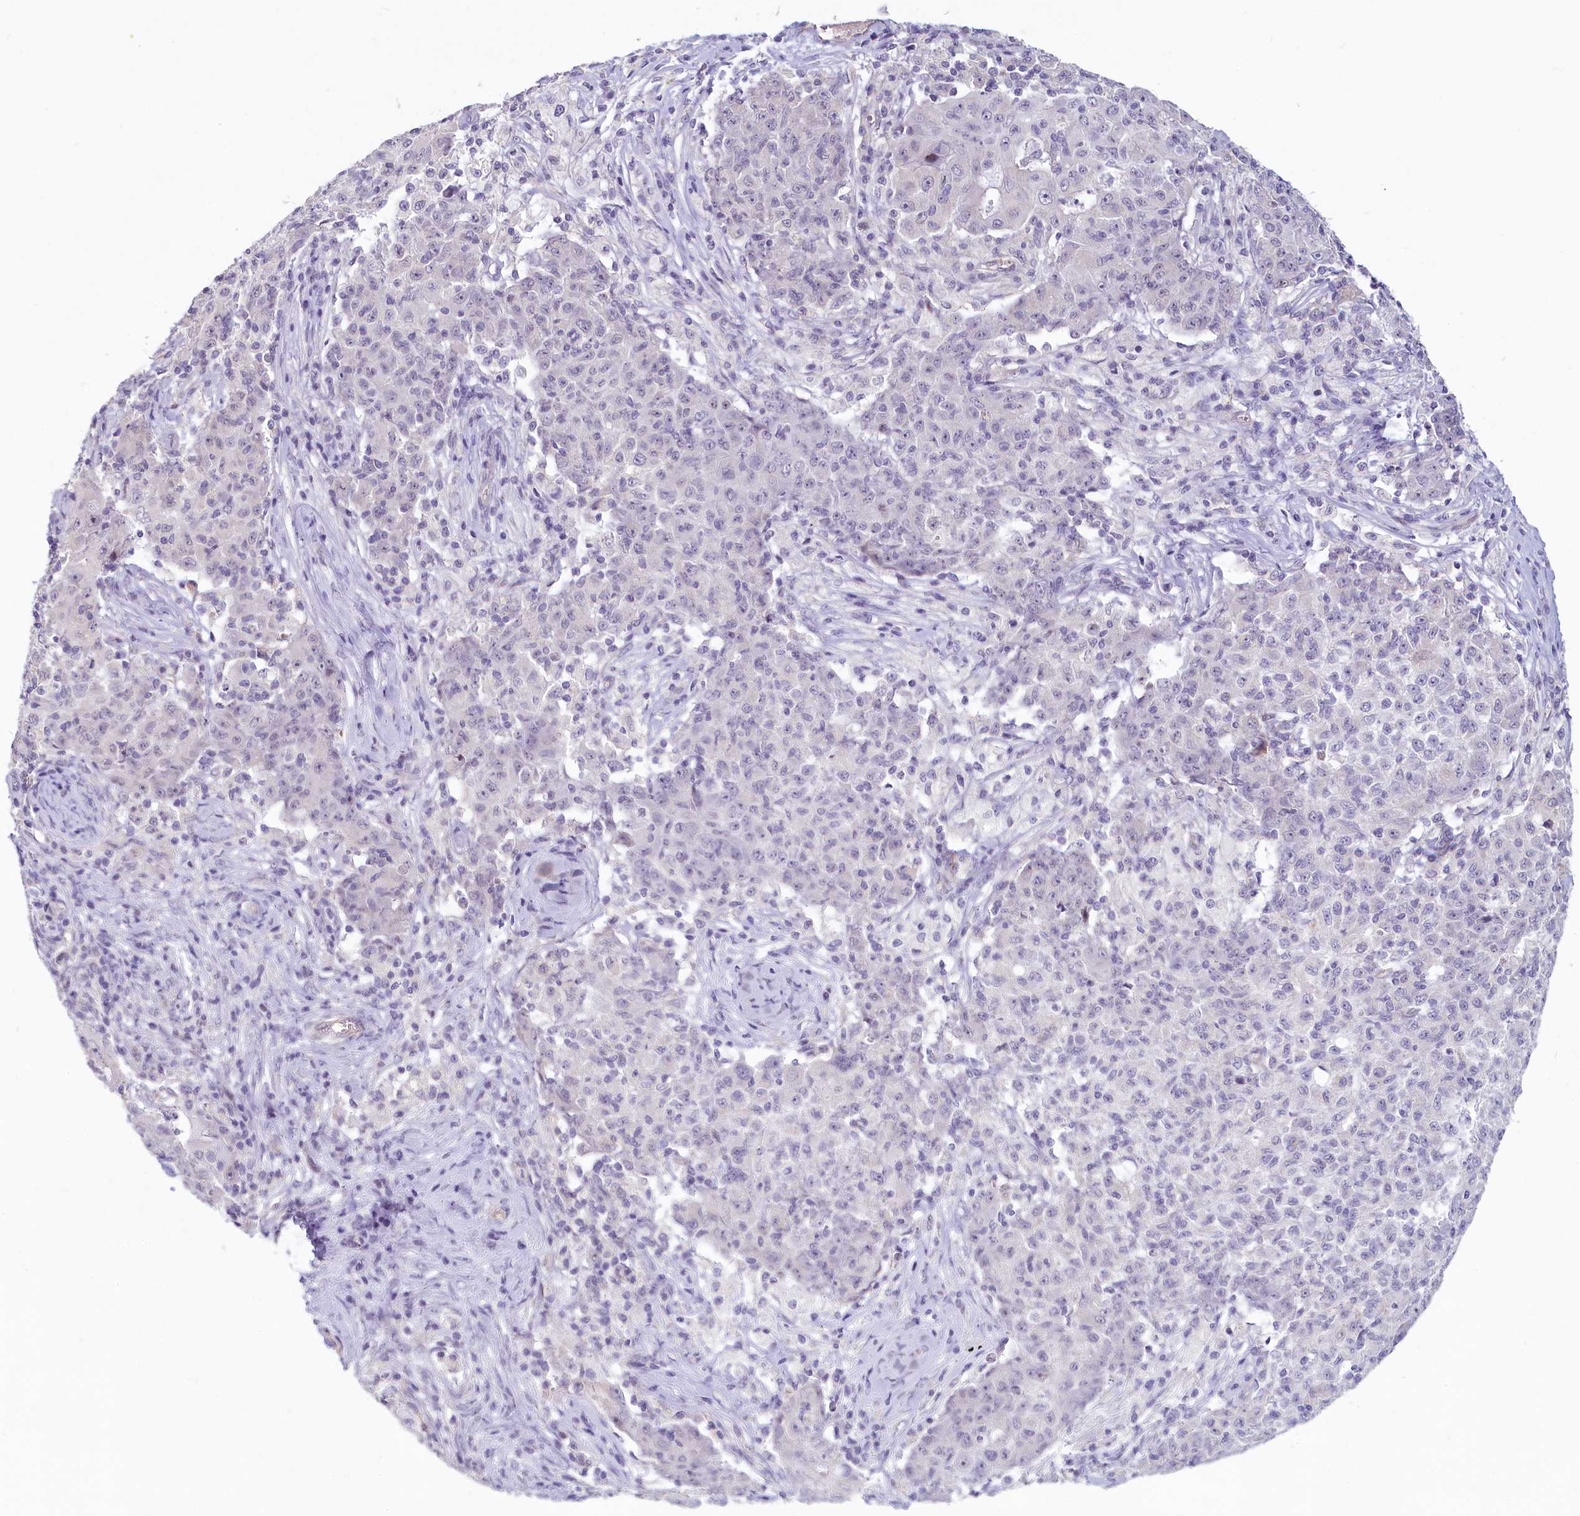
{"staining": {"intensity": "negative", "quantity": "none", "location": "none"}, "tissue": "ovarian cancer", "cell_type": "Tumor cells", "image_type": "cancer", "snomed": [{"axis": "morphology", "description": "Carcinoma, endometroid"}, {"axis": "topography", "description": "Ovary"}], "caption": "An immunohistochemistry (IHC) micrograph of endometroid carcinoma (ovarian) is shown. There is no staining in tumor cells of endometroid carcinoma (ovarian).", "gene": "PROCR", "patient": {"sex": "female", "age": 42}}